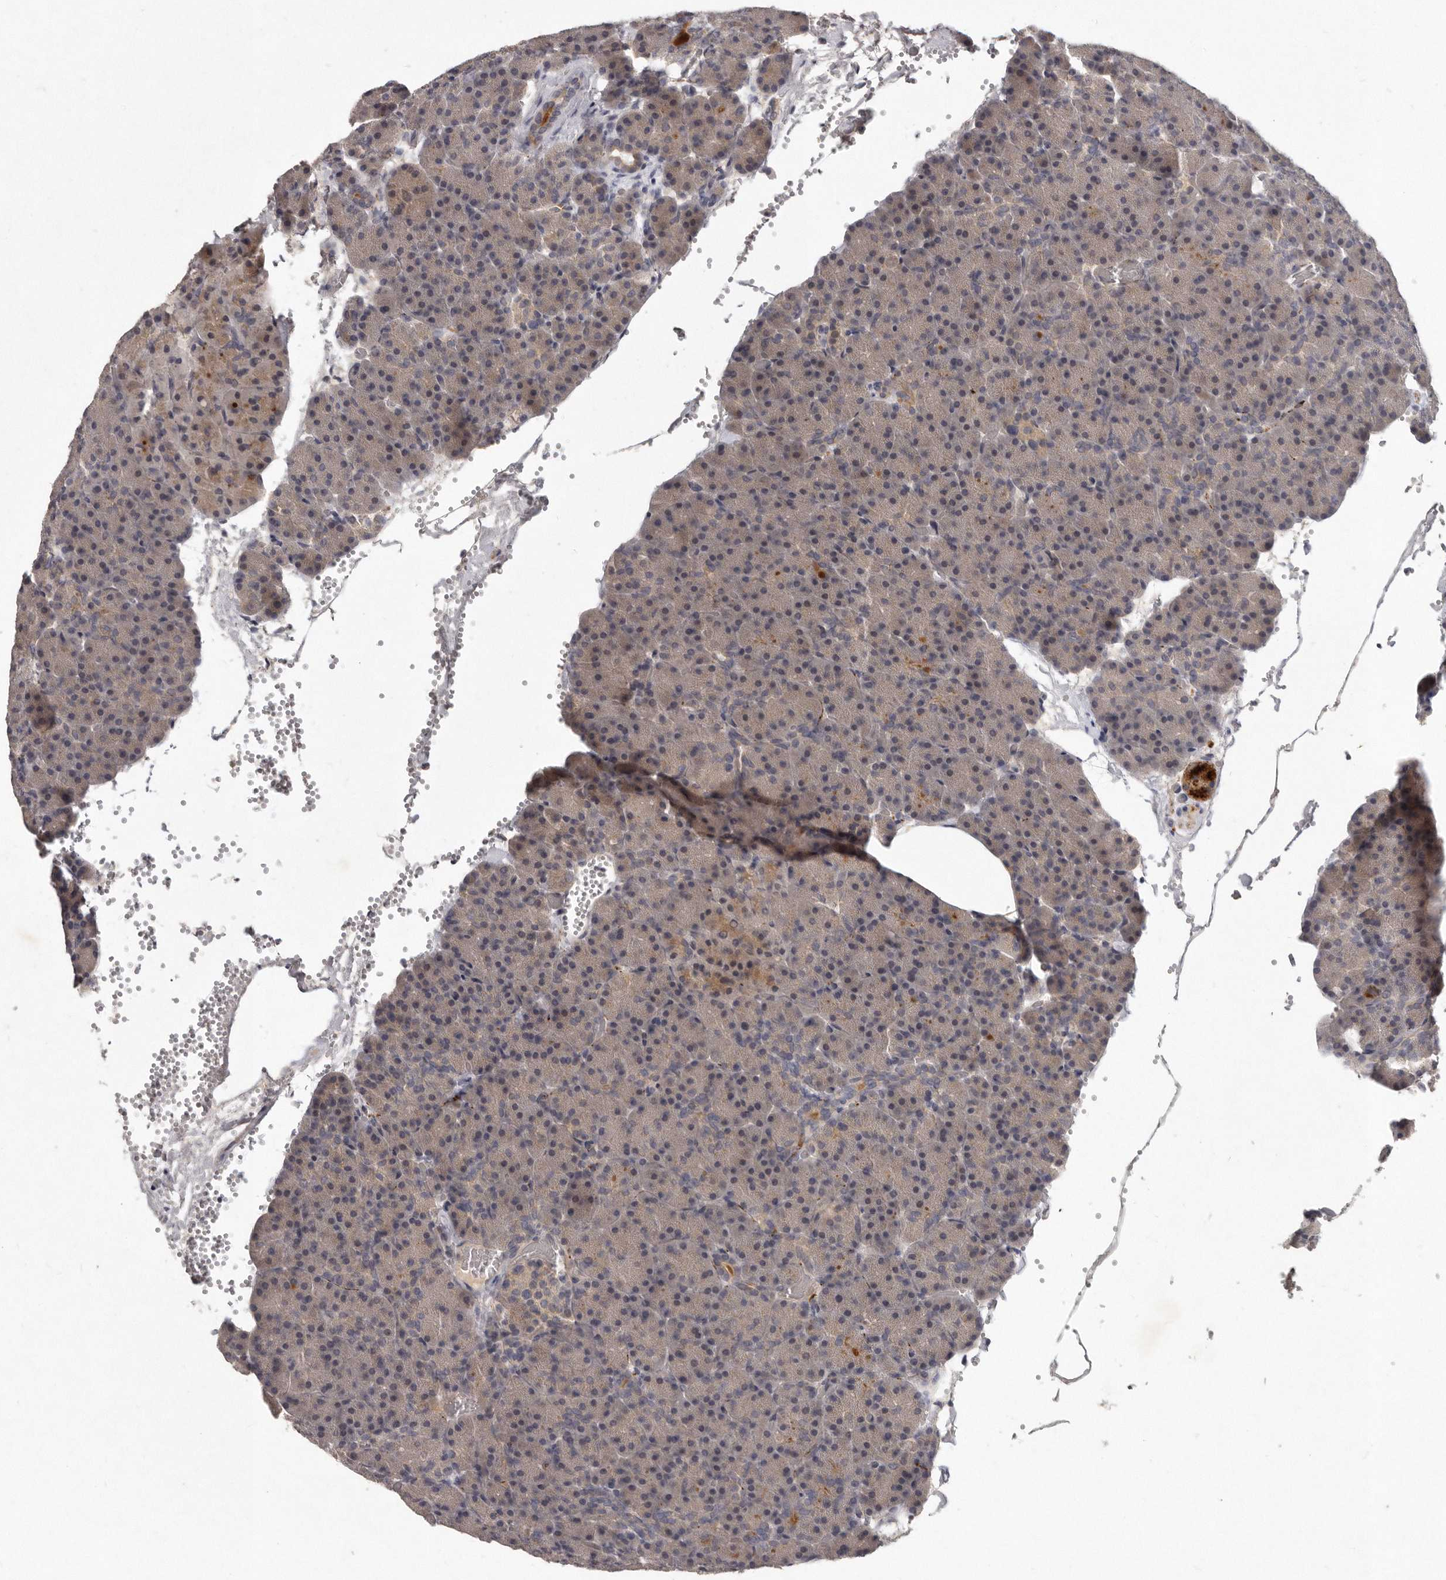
{"staining": {"intensity": "weak", "quantity": "25%-75%", "location": "cytoplasmic/membranous"}, "tissue": "pancreas", "cell_type": "Exocrine glandular cells", "image_type": "normal", "snomed": [{"axis": "morphology", "description": "Normal tissue, NOS"}, {"axis": "morphology", "description": "Carcinoid, malignant, NOS"}, {"axis": "topography", "description": "Pancreas"}], "caption": "Immunohistochemistry micrograph of normal pancreas: human pancreas stained using immunohistochemistry reveals low levels of weak protein expression localized specifically in the cytoplasmic/membranous of exocrine glandular cells, appearing as a cytoplasmic/membranous brown color.", "gene": "SLC22A1", "patient": {"sex": "female", "age": 35}}